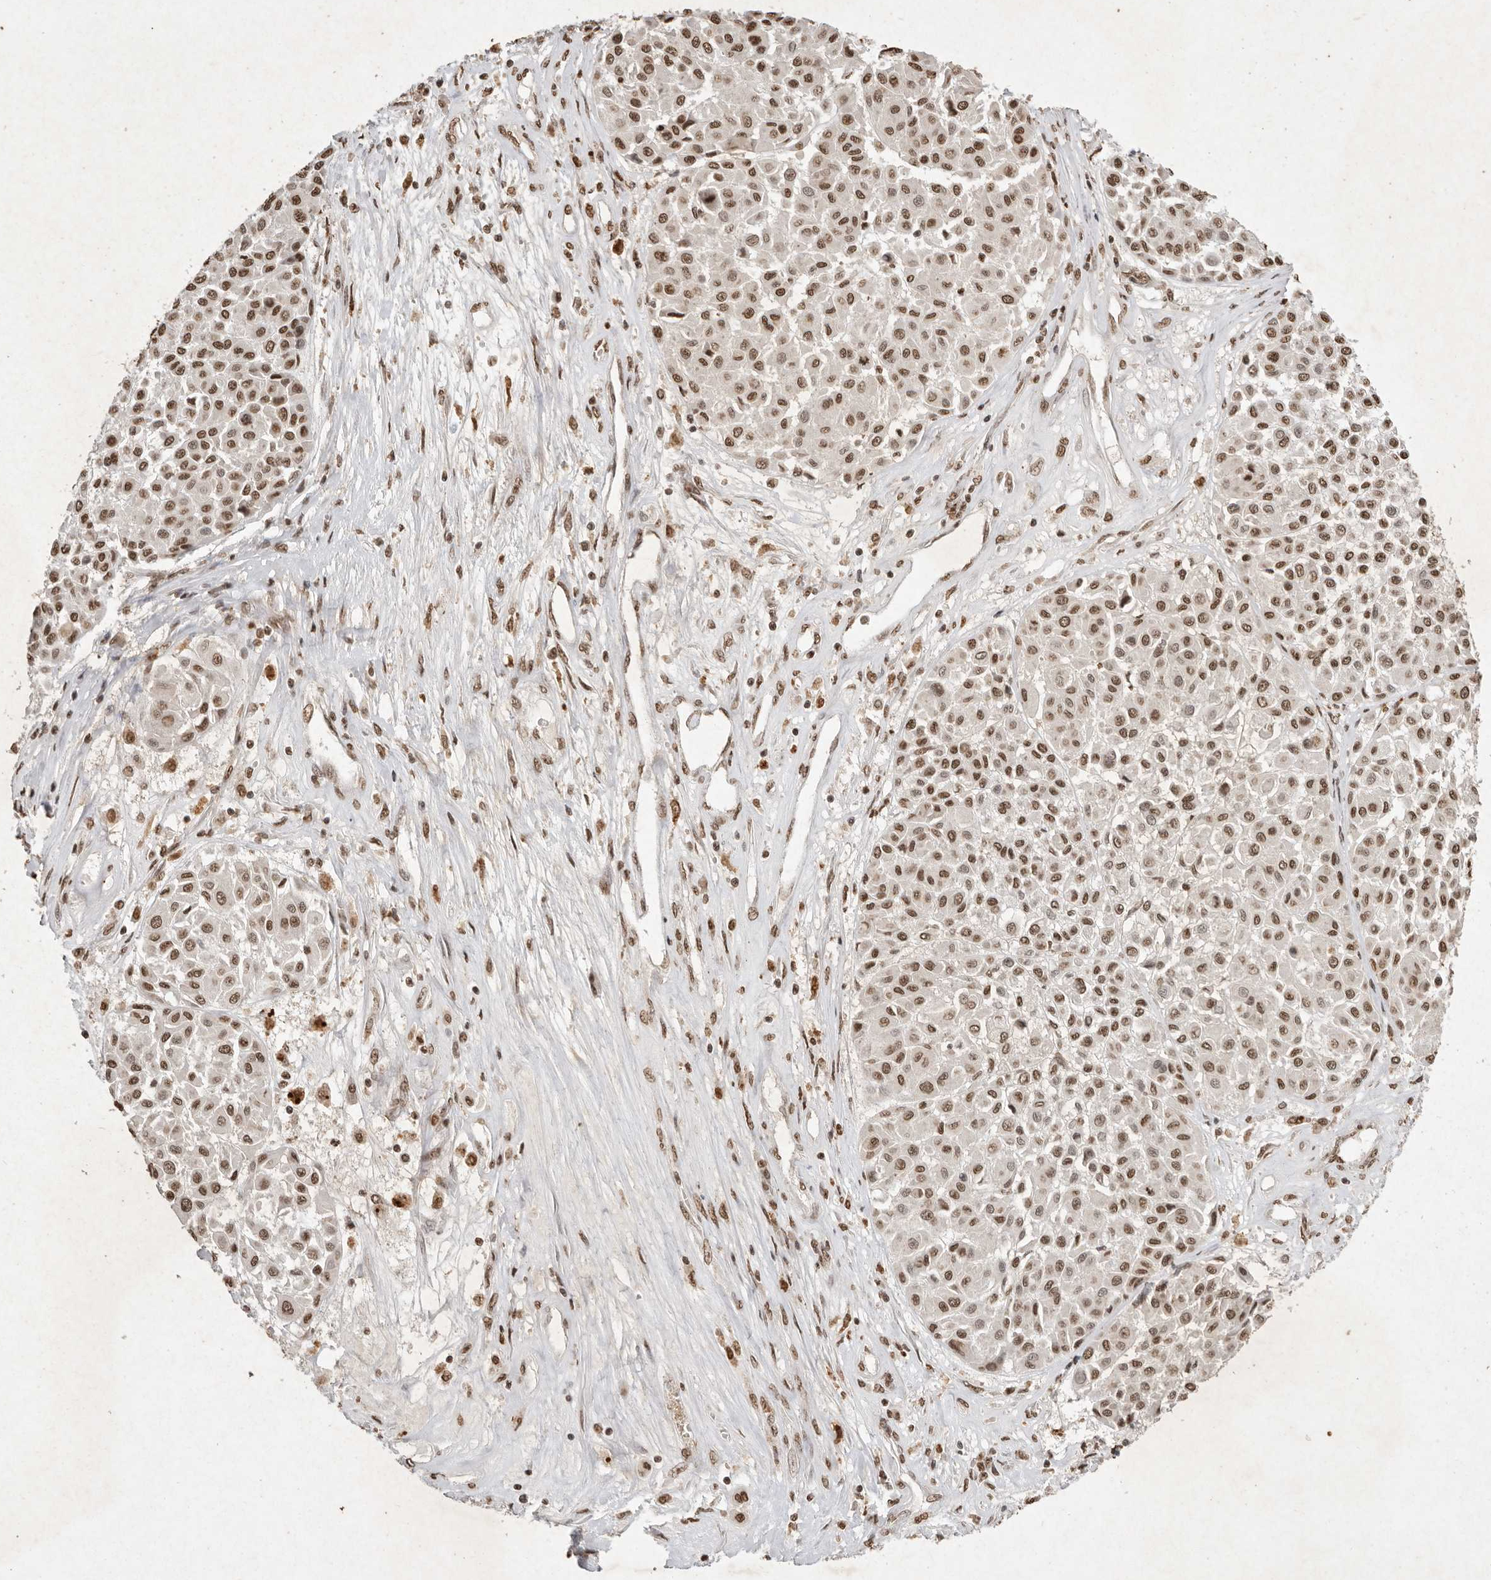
{"staining": {"intensity": "moderate", "quantity": ">75%", "location": "nuclear"}, "tissue": "melanoma", "cell_type": "Tumor cells", "image_type": "cancer", "snomed": [{"axis": "morphology", "description": "Malignant melanoma, Metastatic site"}, {"axis": "topography", "description": "Soft tissue"}], "caption": "This photomicrograph reveals immunohistochemistry (IHC) staining of human malignant melanoma (metastatic site), with medium moderate nuclear staining in about >75% of tumor cells.", "gene": "NKX3-2", "patient": {"sex": "male", "age": 41}}